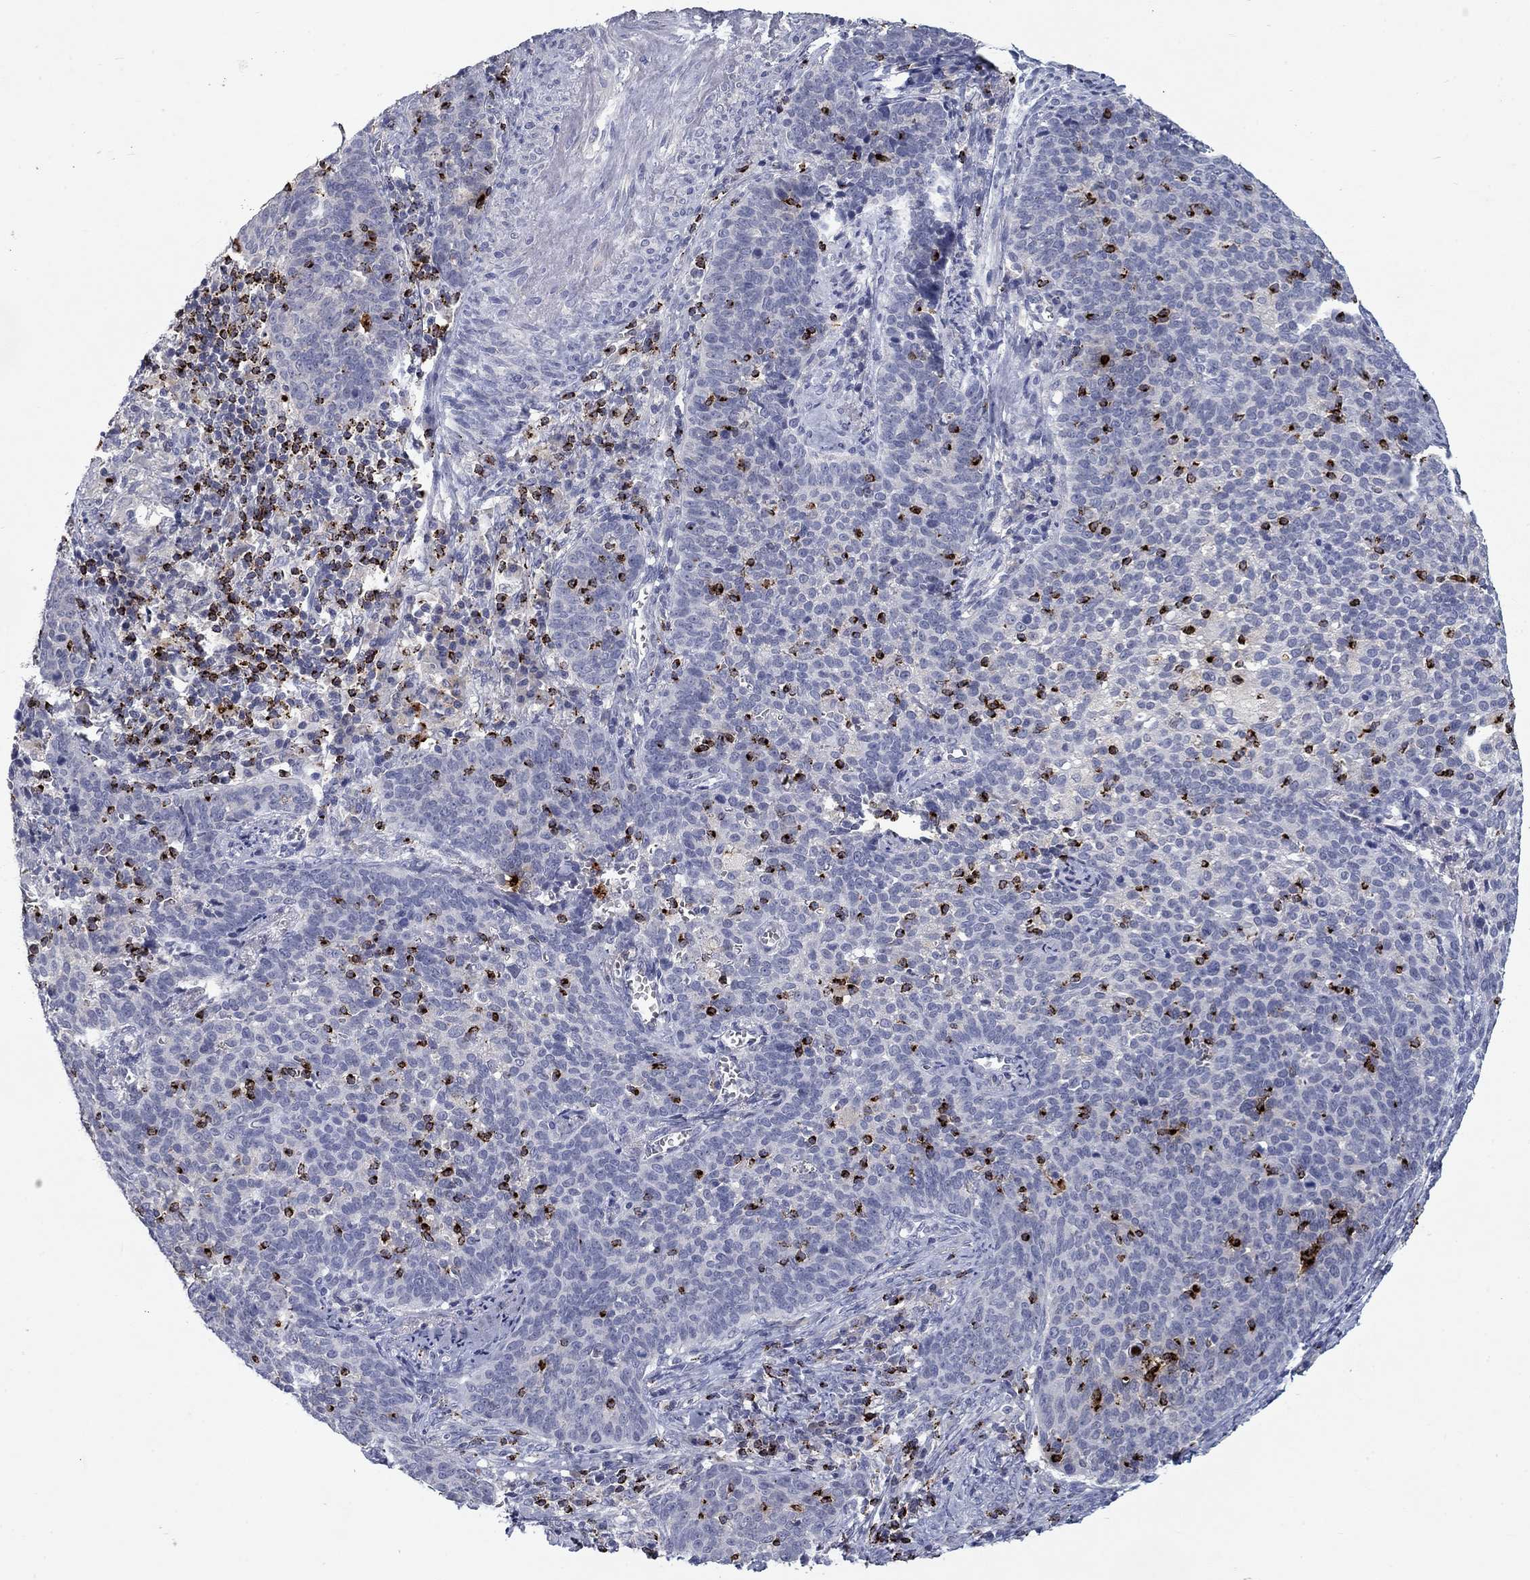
{"staining": {"intensity": "negative", "quantity": "none", "location": "none"}, "tissue": "cervical cancer", "cell_type": "Tumor cells", "image_type": "cancer", "snomed": [{"axis": "morphology", "description": "Squamous cell carcinoma, NOS"}, {"axis": "topography", "description": "Cervix"}], "caption": "An immunohistochemistry image of squamous cell carcinoma (cervical) is shown. There is no staining in tumor cells of squamous cell carcinoma (cervical). (Stains: DAB immunohistochemistry (IHC) with hematoxylin counter stain, Microscopy: brightfield microscopy at high magnification).", "gene": "GZMA", "patient": {"sex": "female", "age": 39}}